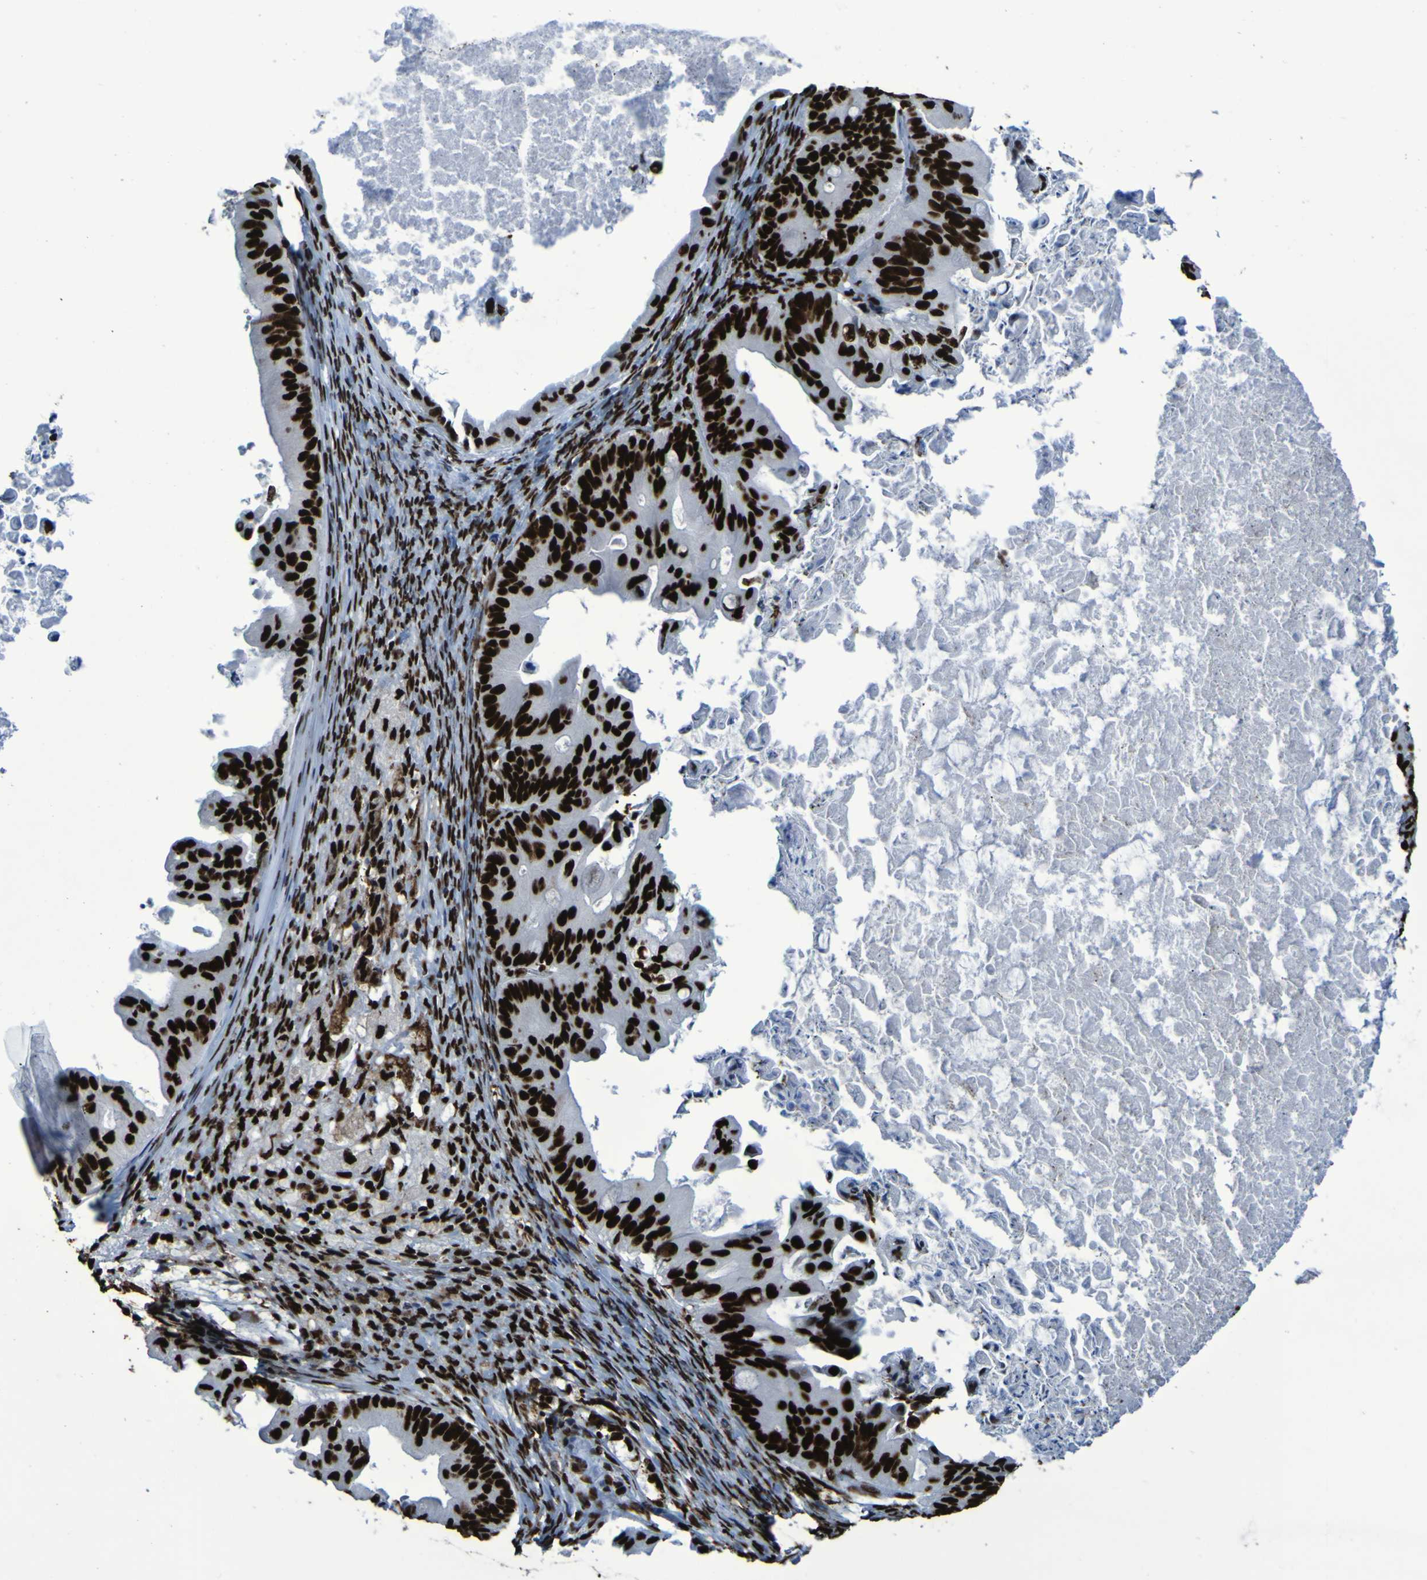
{"staining": {"intensity": "strong", "quantity": ">75%", "location": "nuclear"}, "tissue": "ovarian cancer", "cell_type": "Tumor cells", "image_type": "cancer", "snomed": [{"axis": "morphology", "description": "Cystadenocarcinoma, mucinous, NOS"}, {"axis": "topography", "description": "Ovary"}], "caption": "Mucinous cystadenocarcinoma (ovarian) was stained to show a protein in brown. There is high levels of strong nuclear positivity in about >75% of tumor cells.", "gene": "NPM1", "patient": {"sex": "female", "age": 37}}